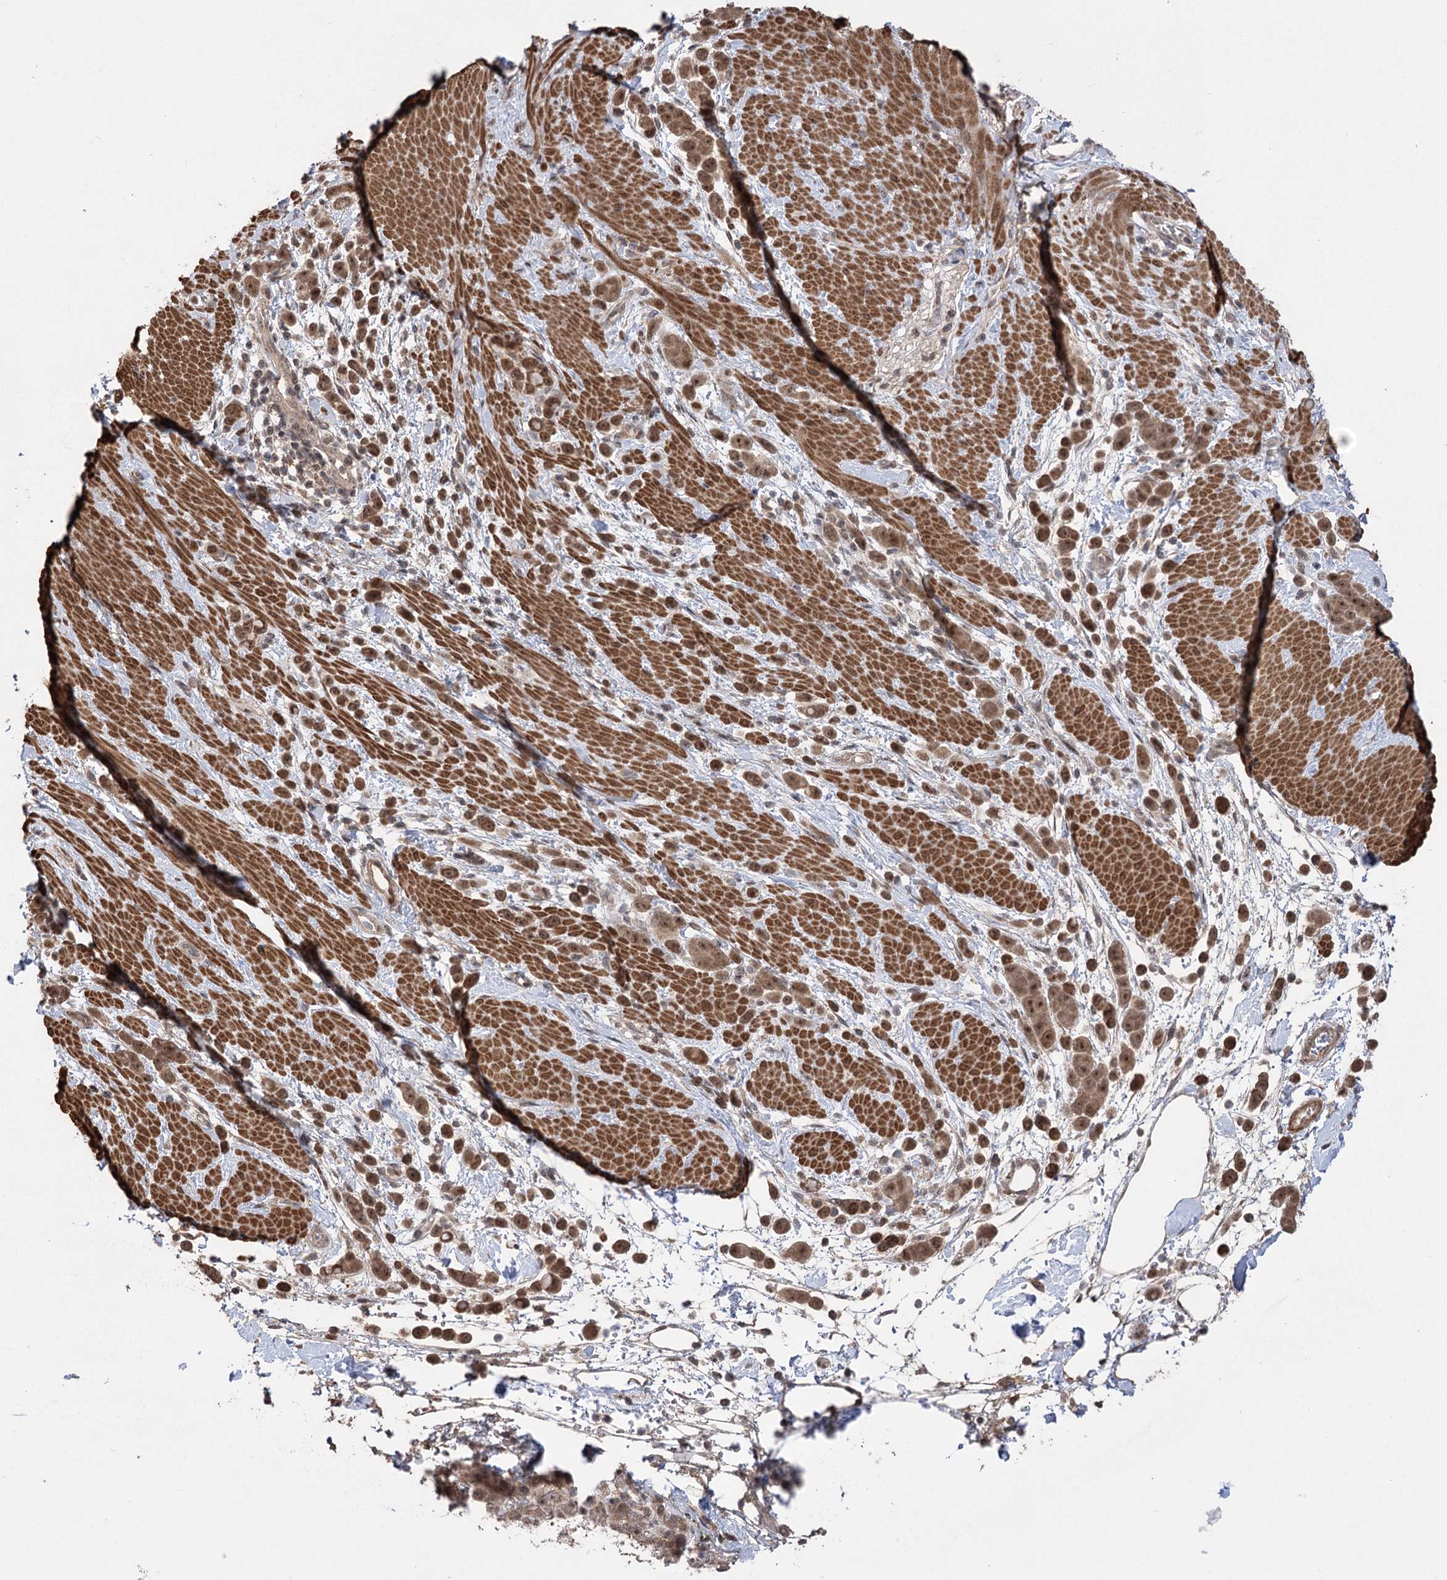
{"staining": {"intensity": "moderate", "quantity": ">75%", "location": "cytoplasmic/membranous,nuclear"}, "tissue": "pancreatic cancer", "cell_type": "Tumor cells", "image_type": "cancer", "snomed": [{"axis": "morphology", "description": "Normal tissue, NOS"}, {"axis": "morphology", "description": "Adenocarcinoma, NOS"}, {"axis": "topography", "description": "Pancreas"}], "caption": "This is a micrograph of immunohistochemistry staining of pancreatic cancer, which shows moderate staining in the cytoplasmic/membranous and nuclear of tumor cells.", "gene": "TENM2", "patient": {"sex": "female", "age": 64}}